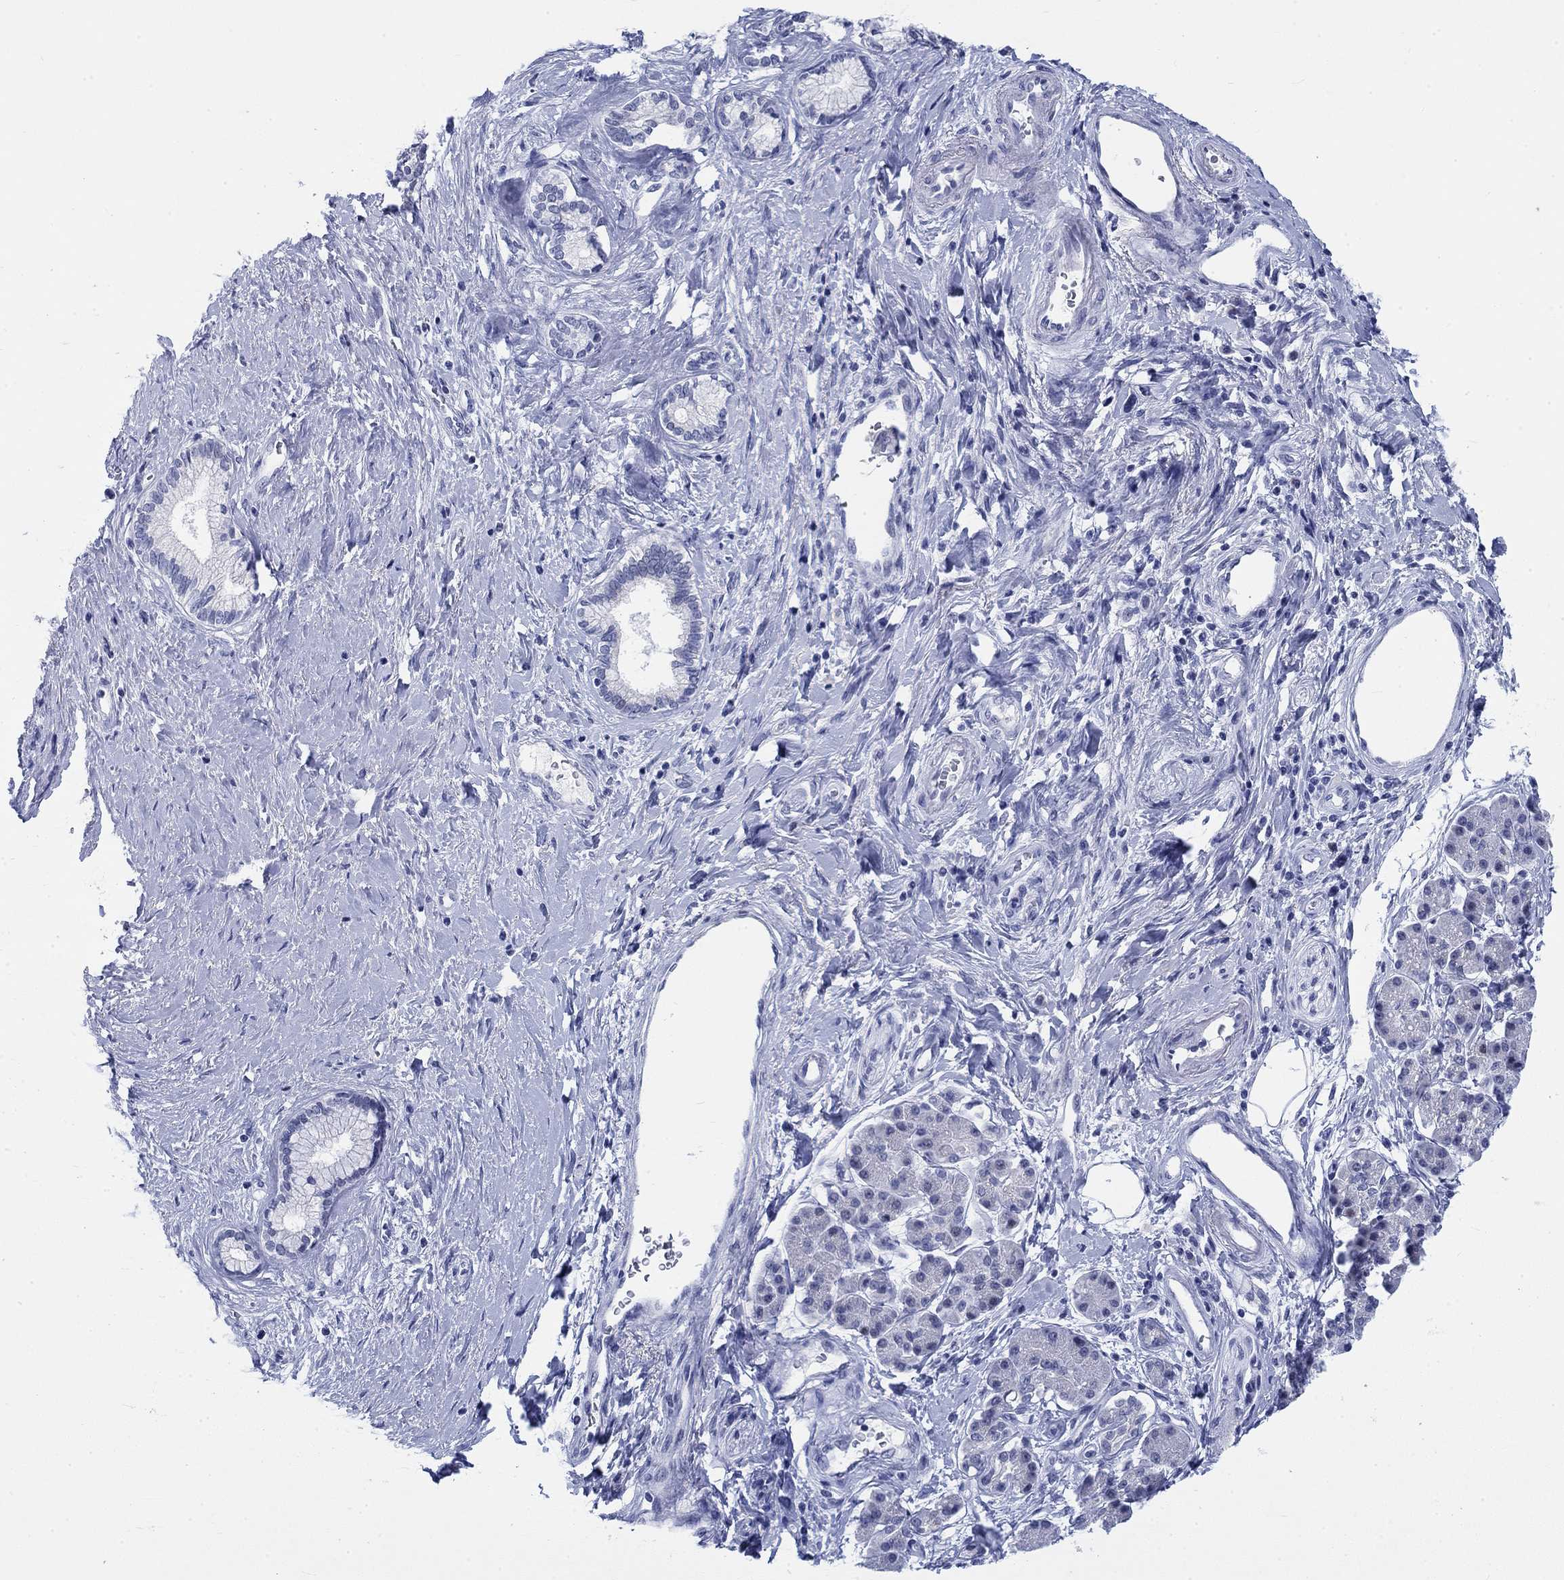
{"staining": {"intensity": "negative", "quantity": "none", "location": "none"}, "tissue": "pancreatic cancer", "cell_type": "Tumor cells", "image_type": "cancer", "snomed": [{"axis": "morphology", "description": "Adenocarcinoma, NOS"}, {"axis": "topography", "description": "Pancreas"}], "caption": "This is a histopathology image of immunohistochemistry (IHC) staining of pancreatic cancer (adenocarcinoma), which shows no expression in tumor cells.", "gene": "KRT76", "patient": {"sex": "female", "age": 73}}